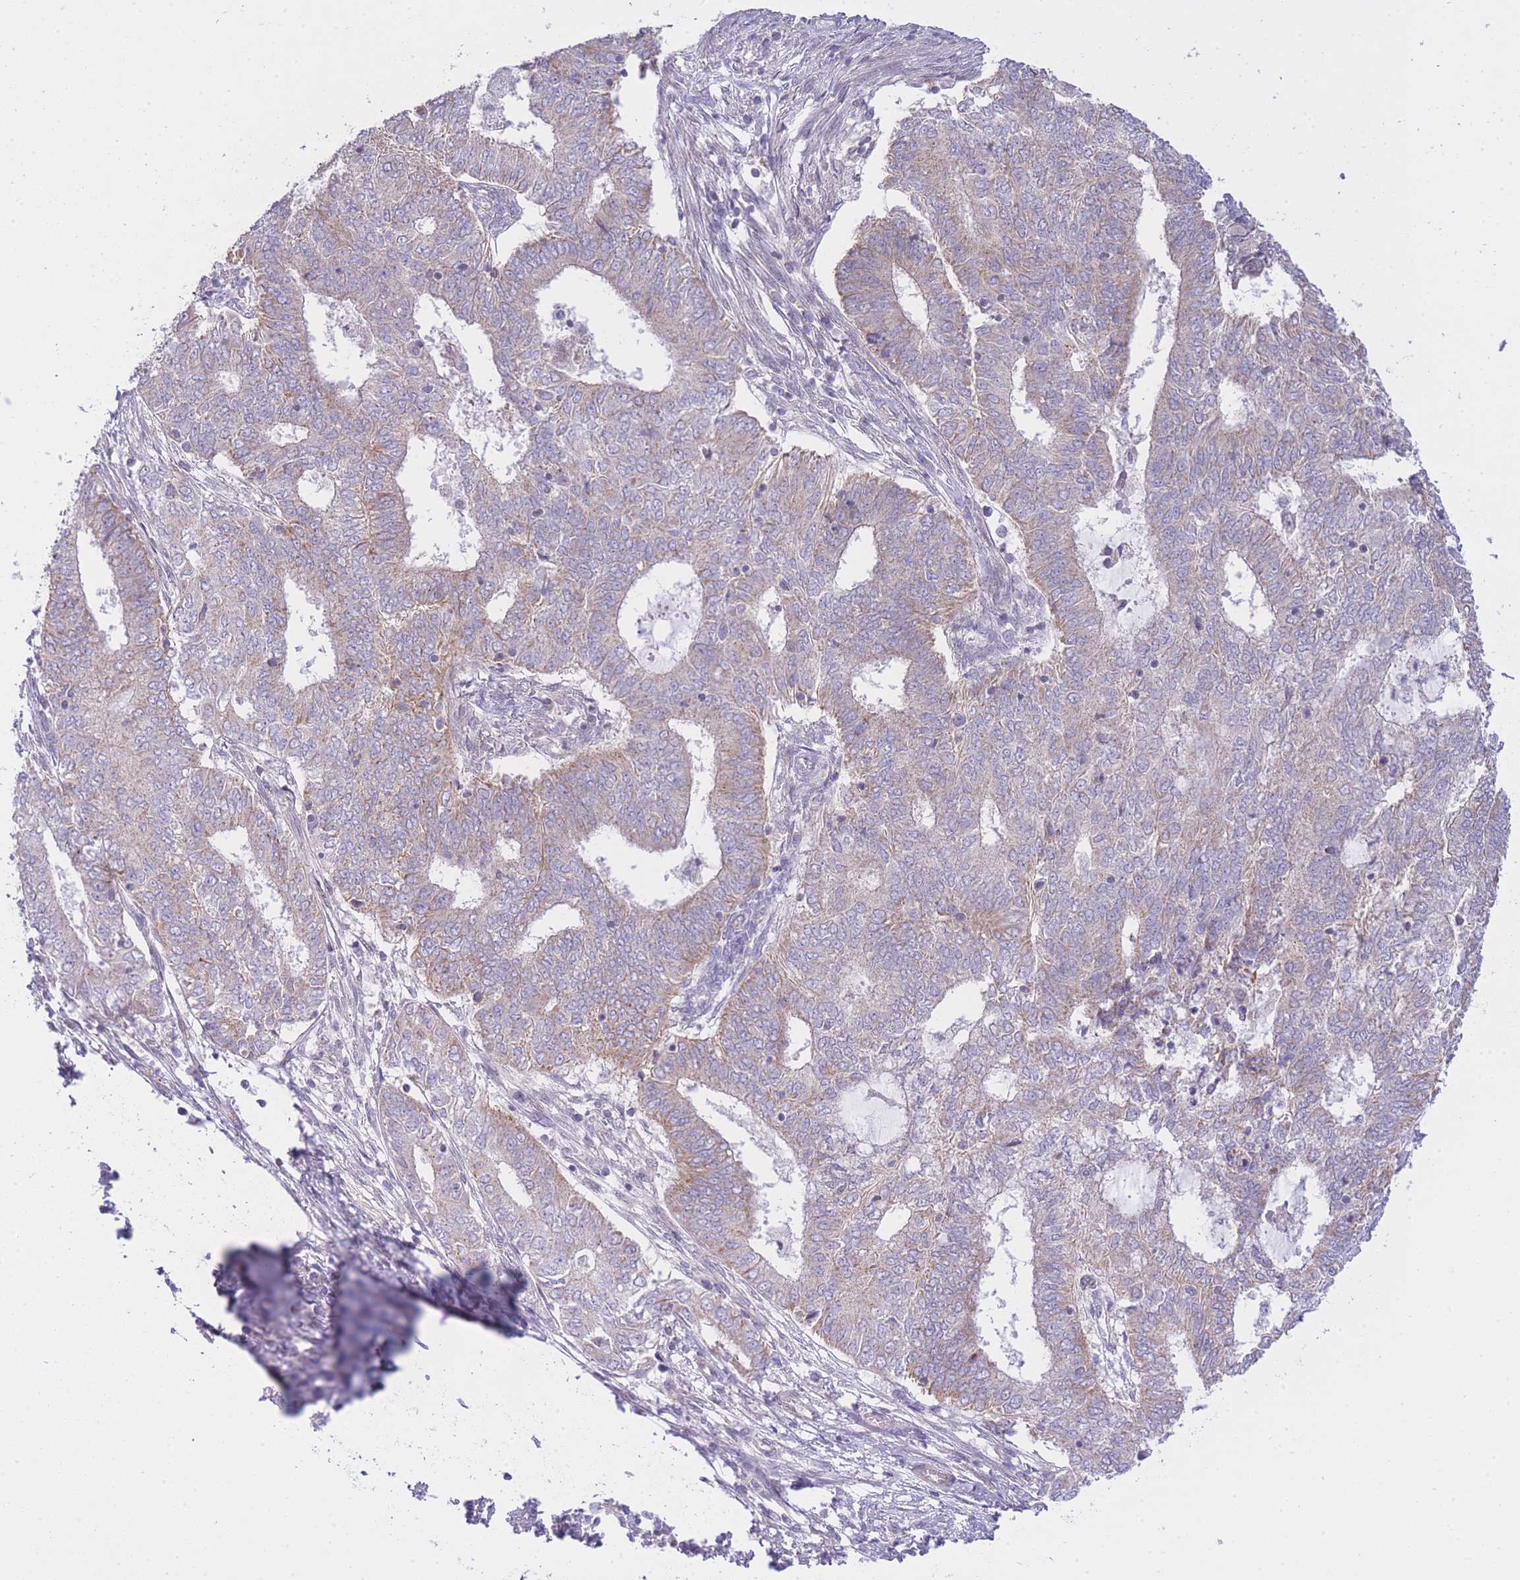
{"staining": {"intensity": "weak", "quantity": "<25%", "location": "cytoplasmic/membranous"}, "tissue": "endometrial cancer", "cell_type": "Tumor cells", "image_type": "cancer", "snomed": [{"axis": "morphology", "description": "Adenocarcinoma, NOS"}, {"axis": "topography", "description": "Endometrium"}], "caption": "Tumor cells show no significant staining in endometrial adenocarcinoma.", "gene": "CTBP1", "patient": {"sex": "female", "age": 62}}